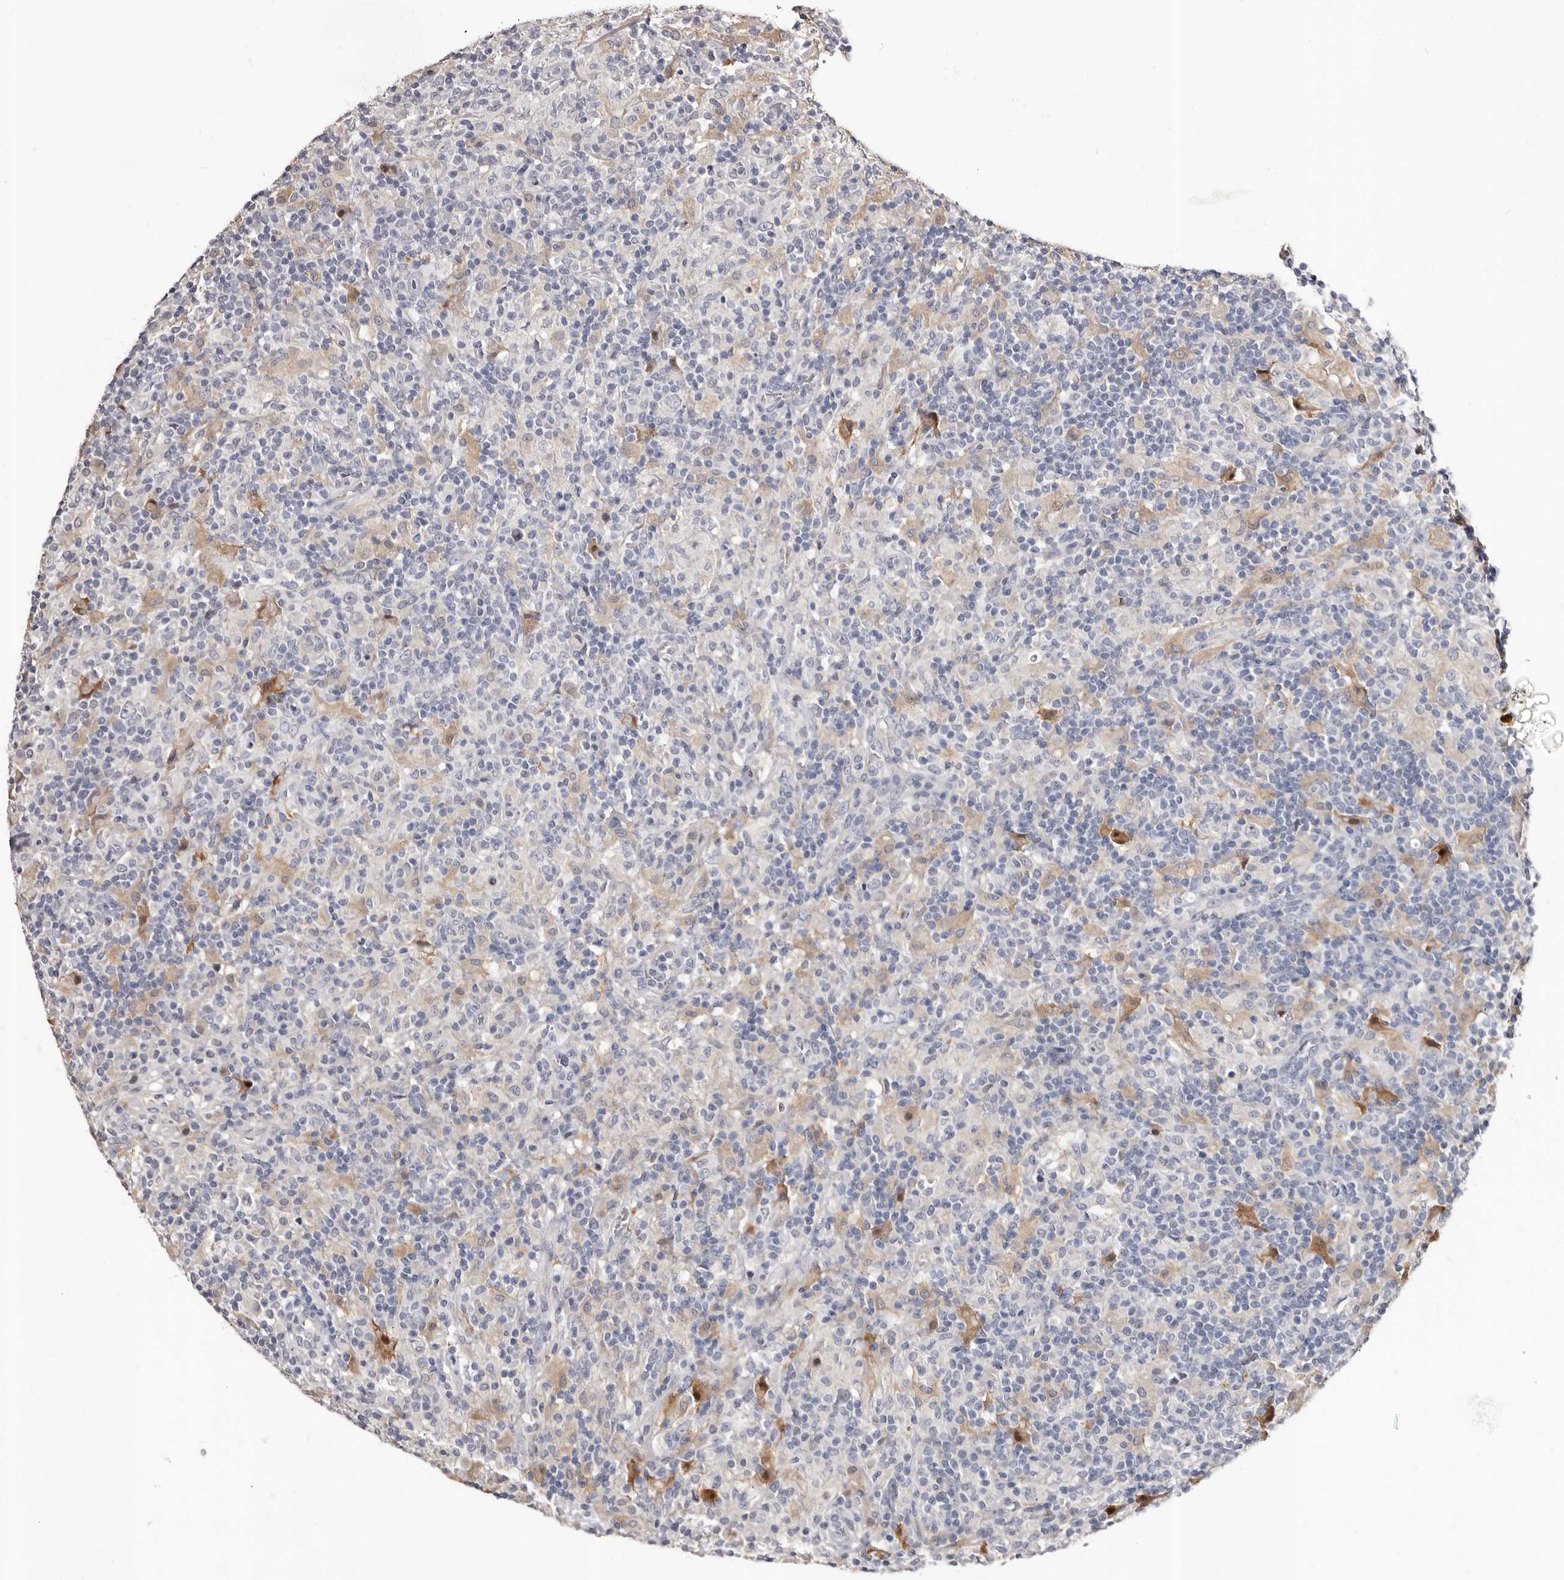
{"staining": {"intensity": "negative", "quantity": "none", "location": "none"}, "tissue": "lymphoma", "cell_type": "Tumor cells", "image_type": "cancer", "snomed": [{"axis": "morphology", "description": "Hodgkin's disease, NOS"}, {"axis": "topography", "description": "Lymph node"}], "caption": "This micrograph is of Hodgkin's disease stained with IHC to label a protein in brown with the nuclei are counter-stained blue. There is no staining in tumor cells. (DAB IHC with hematoxylin counter stain).", "gene": "PTAFR", "patient": {"sex": "male", "age": 70}}